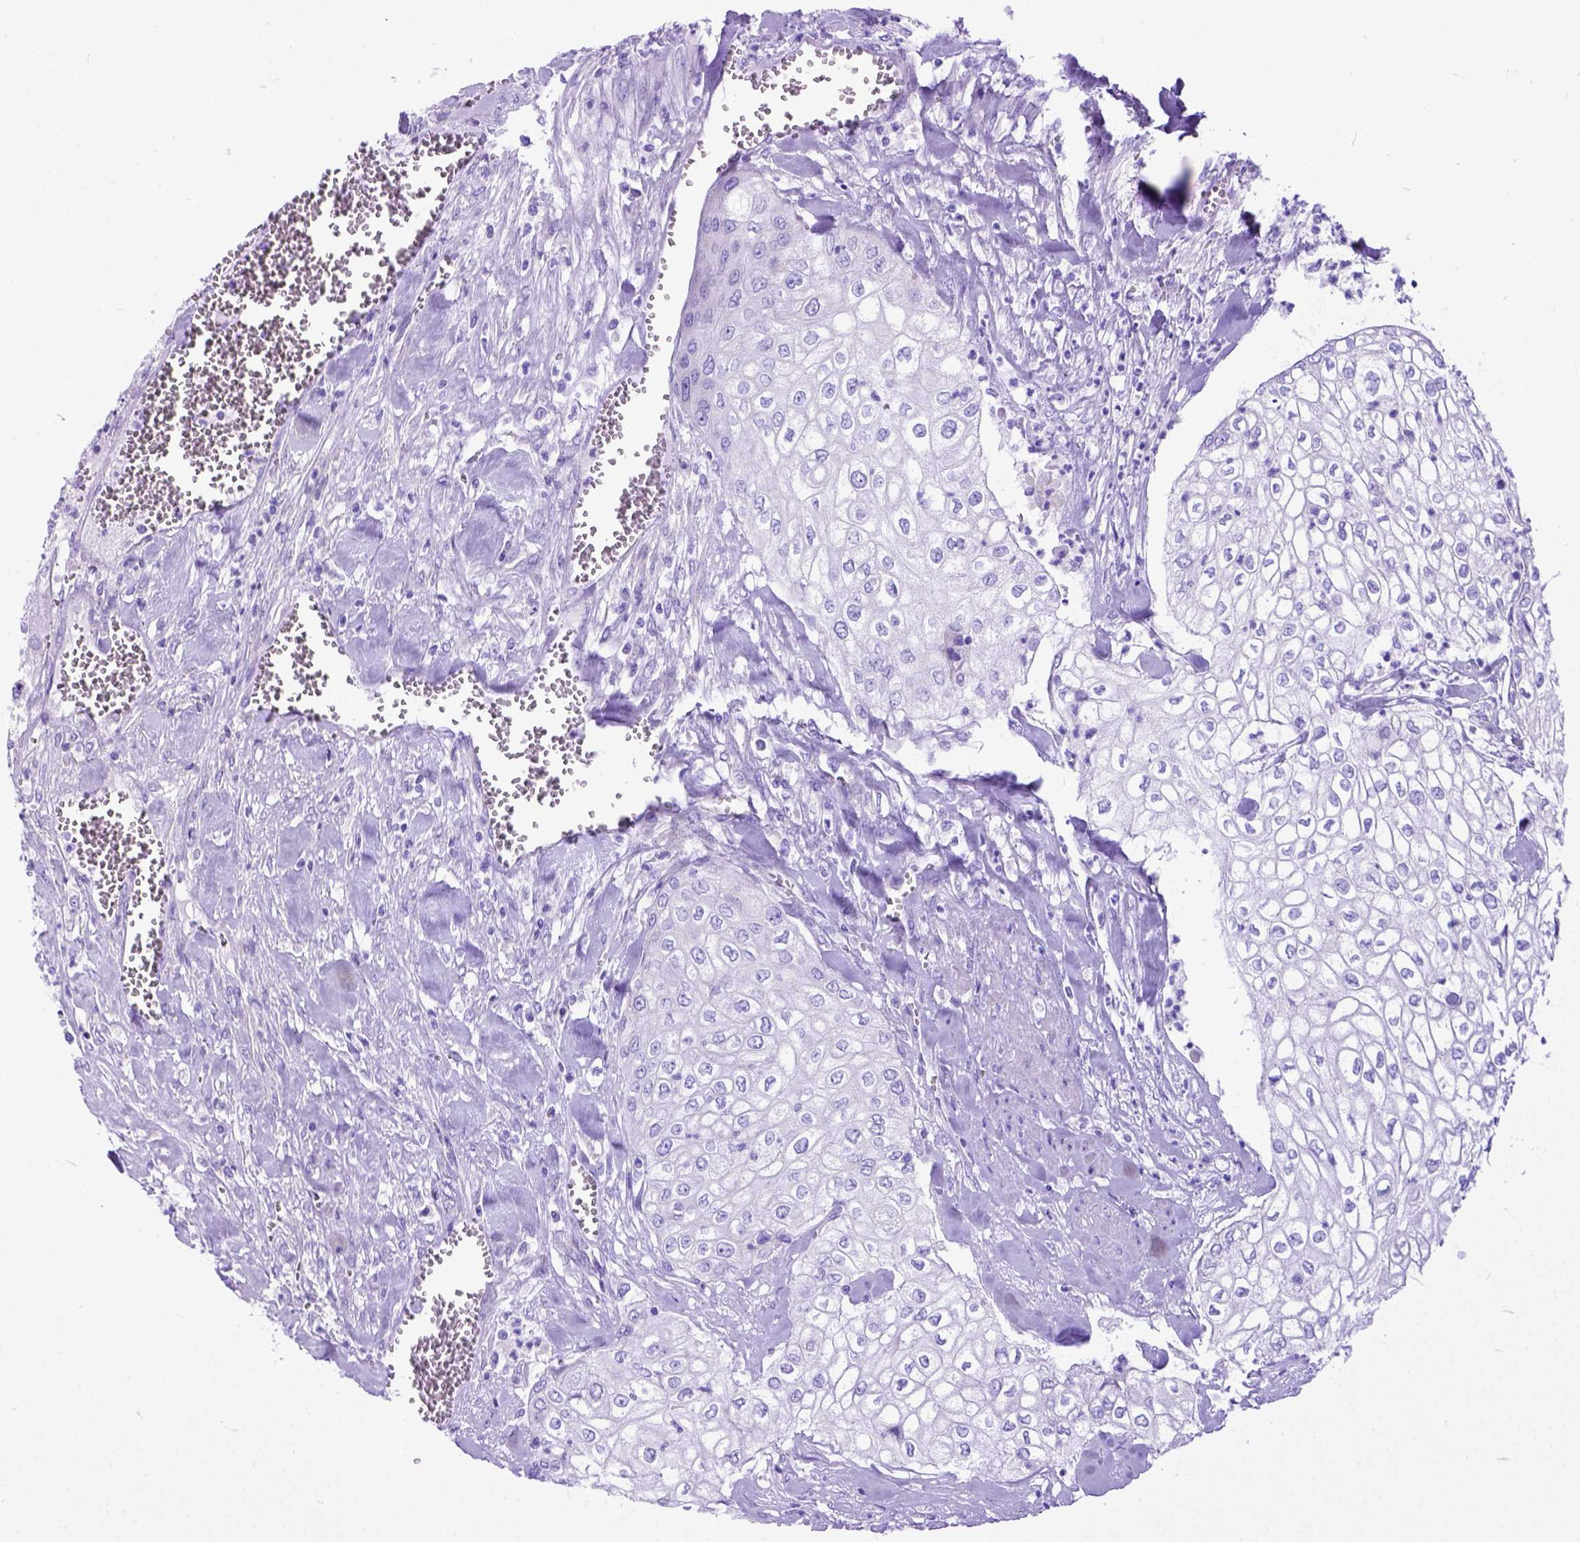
{"staining": {"intensity": "negative", "quantity": "none", "location": "none"}, "tissue": "urothelial cancer", "cell_type": "Tumor cells", "image_type": "cancer", "snomed": [{"axis": "morphology", "description": "Urothelial carcinoma, High grade"}, {"axis": "topography", "description": "Urinary bladder"}], "caption": "DAB immunohistochemical staining of human high-grade urothelial carcinoma exhibits no significant staining in tumor cells.", "gene": "ODAD3", "patient": {"sex": "male", "age": 62}}